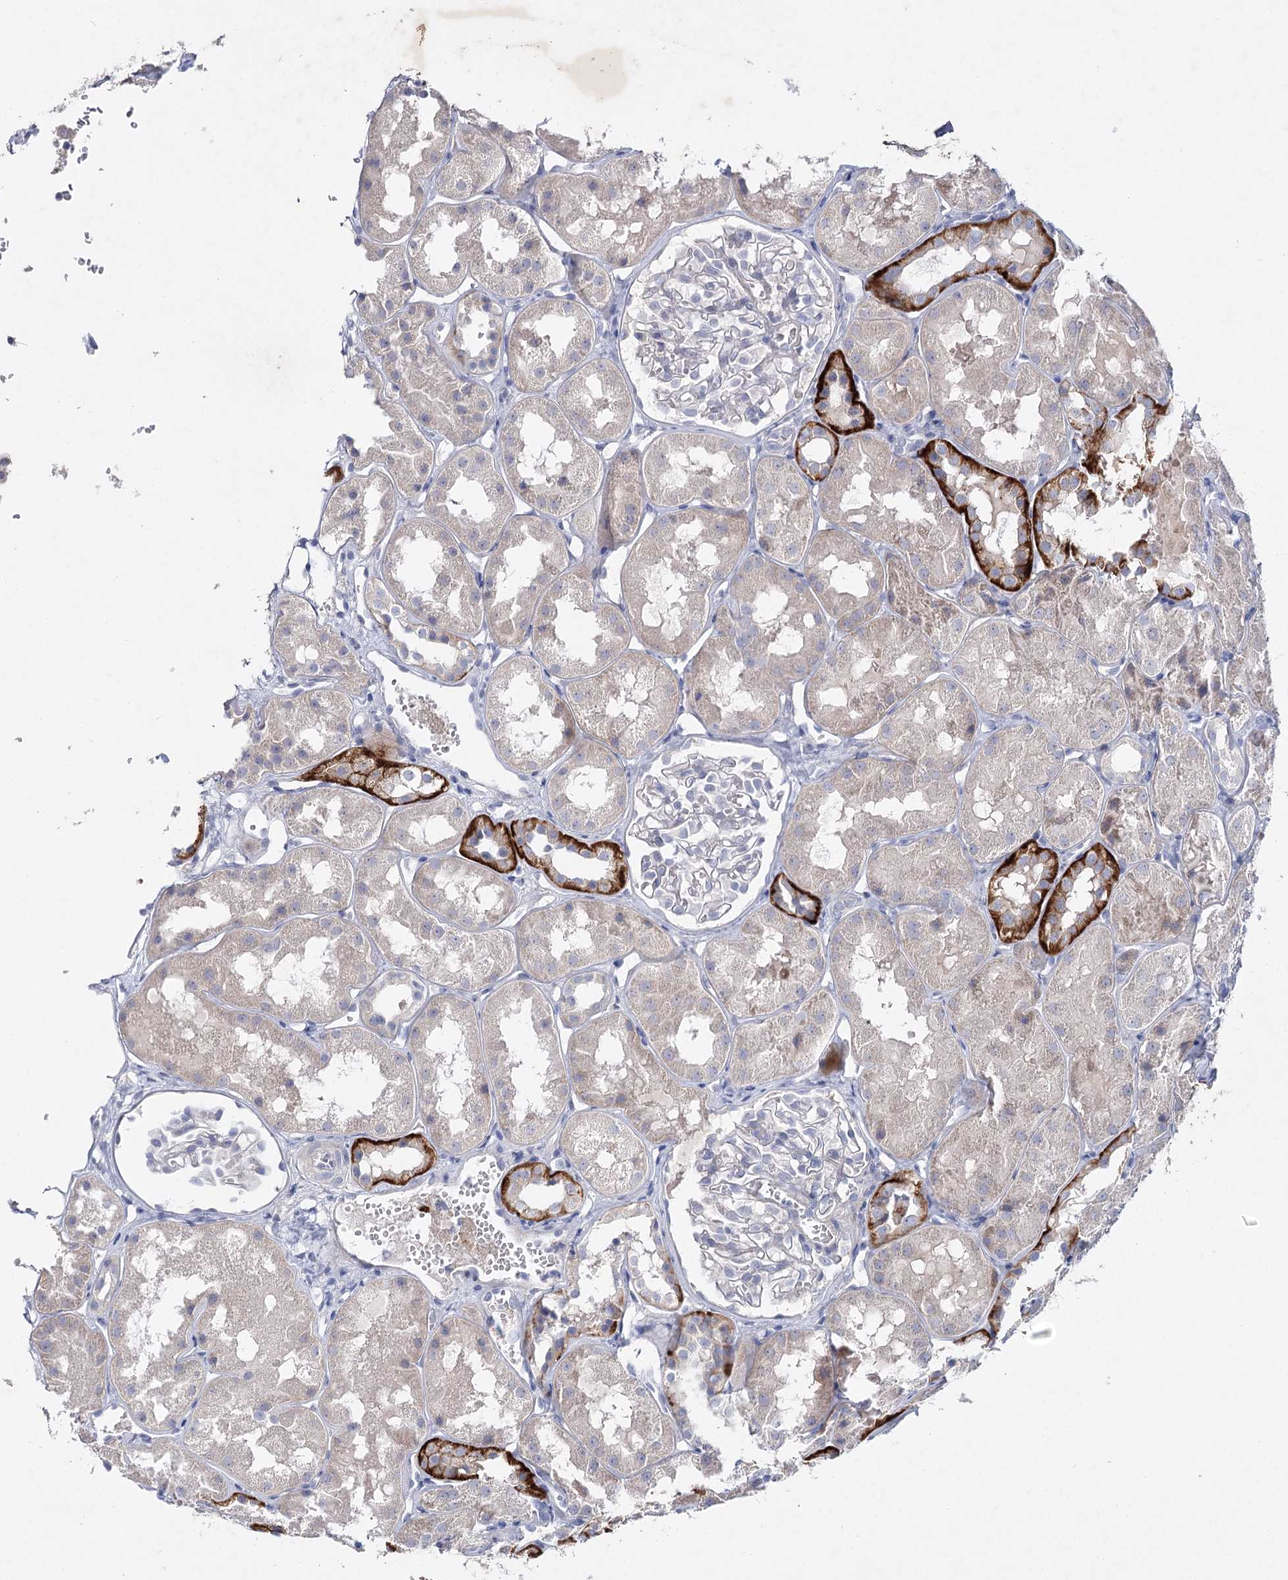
{"staining": {"intensity": "negative", "quantity": "none", "location": "none"}, "tissue": "kidney", "cell_type": "Cells in glomeruli", "image_type": "normal", "snomed": [{"axis": "morphology", "description": "Normal tissue, NOS"}, {"axis": "topography", "description": "Kidney"}], "caption": "Immunohistochemistry (IHC) of unremarkable kidney displays no expression in cells in glomeruli. The staining is performed using DAB brown chromogen with nuclei counter-stained in using hematoxylin.", "gene": "MAP3K13", "patient": {"sex": "male", "age": 16}}